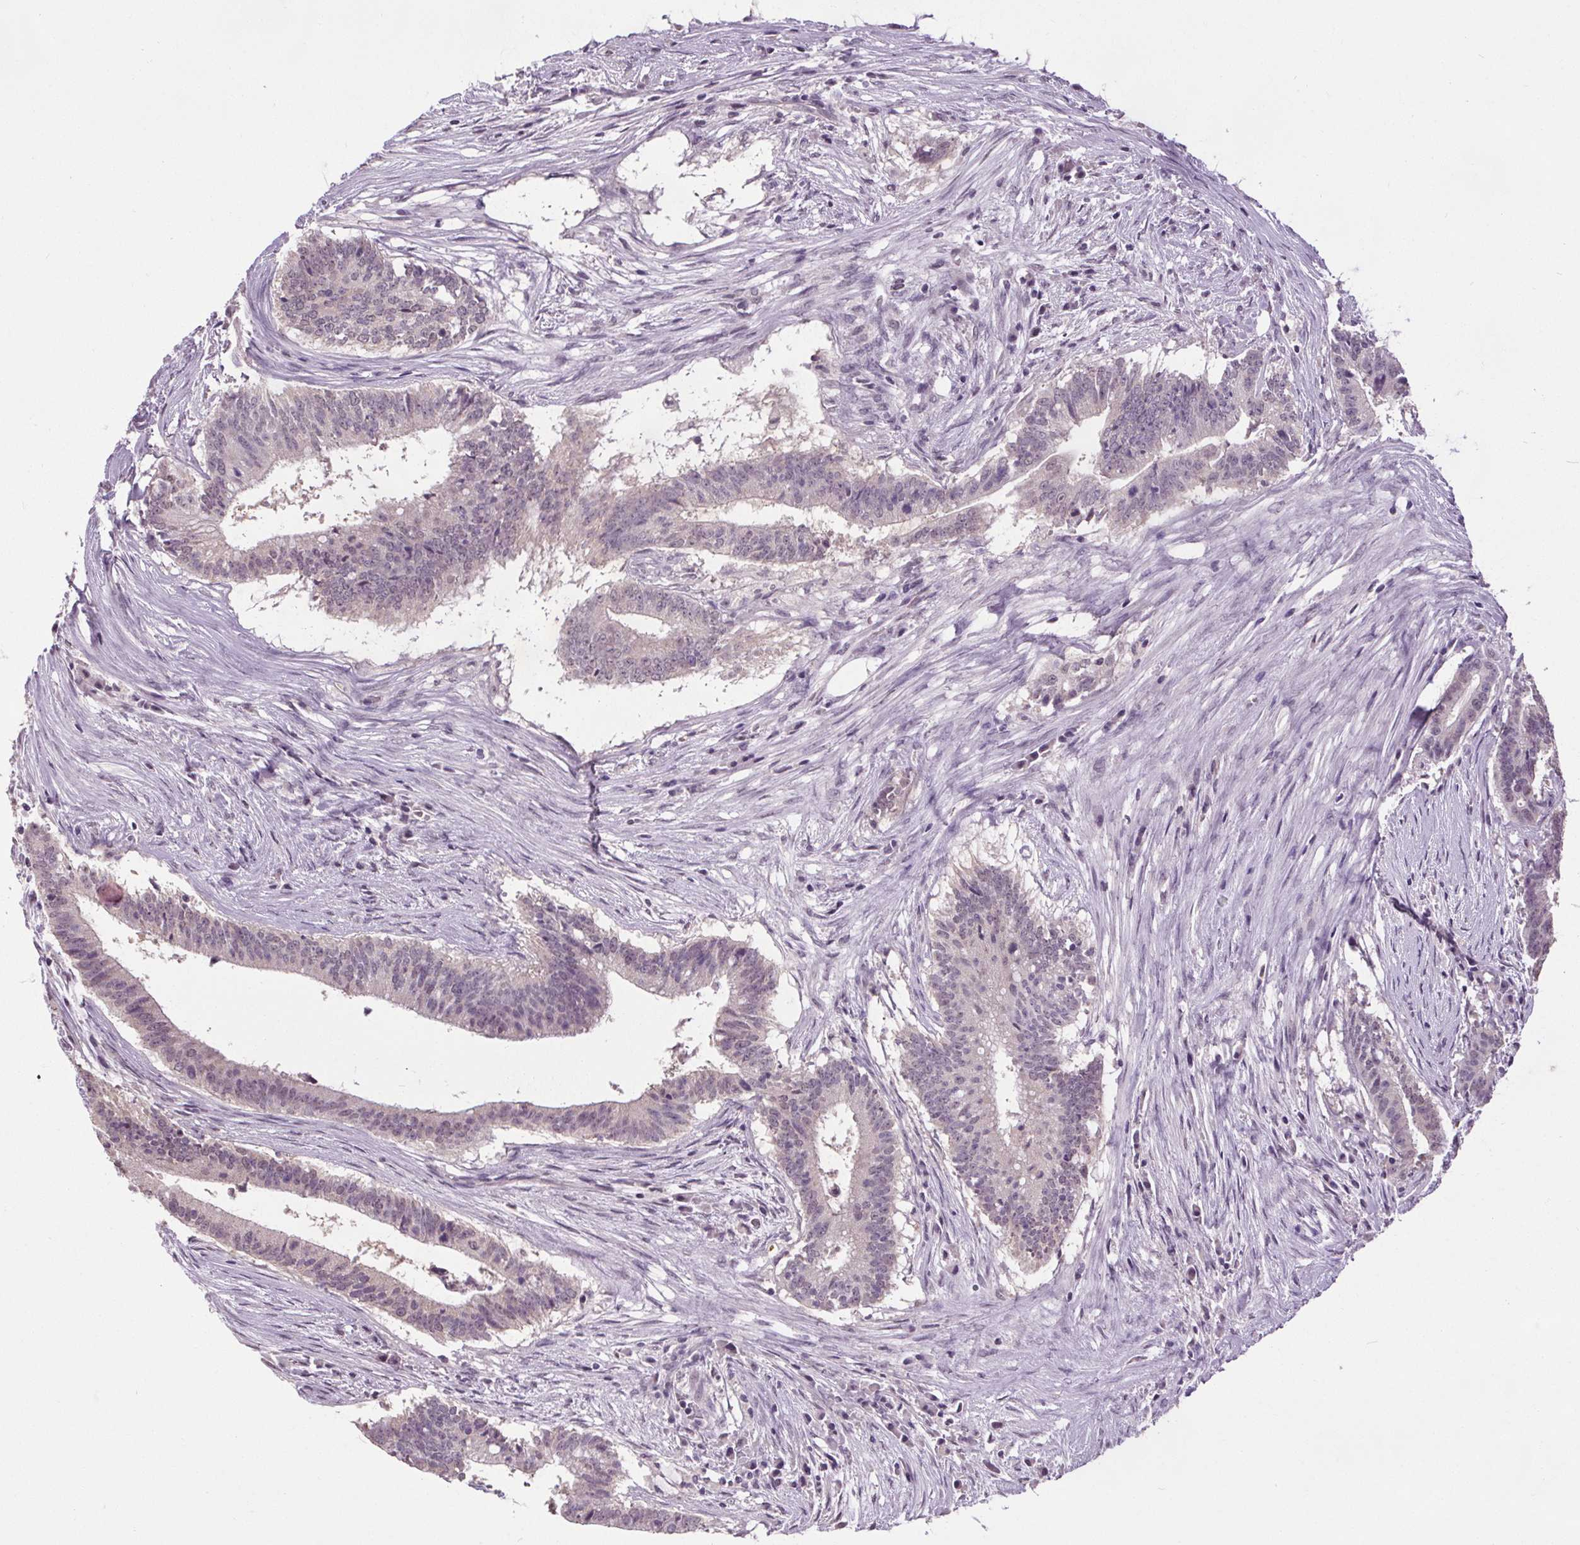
{"staining": {"intensity": "negative", "quantity": "none", "location": "none"}, "tissue": "colorectal cancer", "cell_type": "Tumor cells", "image_type": "cancer", "snomed": [{"axis": "morphology", "description": "Adenocarcinoma, NOS"}, {"axis": "topography", "description": "Colon"}], "caption": "Immunohistochemistry of human colorectal cancer (adenocarcinoma) displays no expression in tumor cells.", "gene": "SLC2A9", "patient": {"sex": "female", "age": 43}}